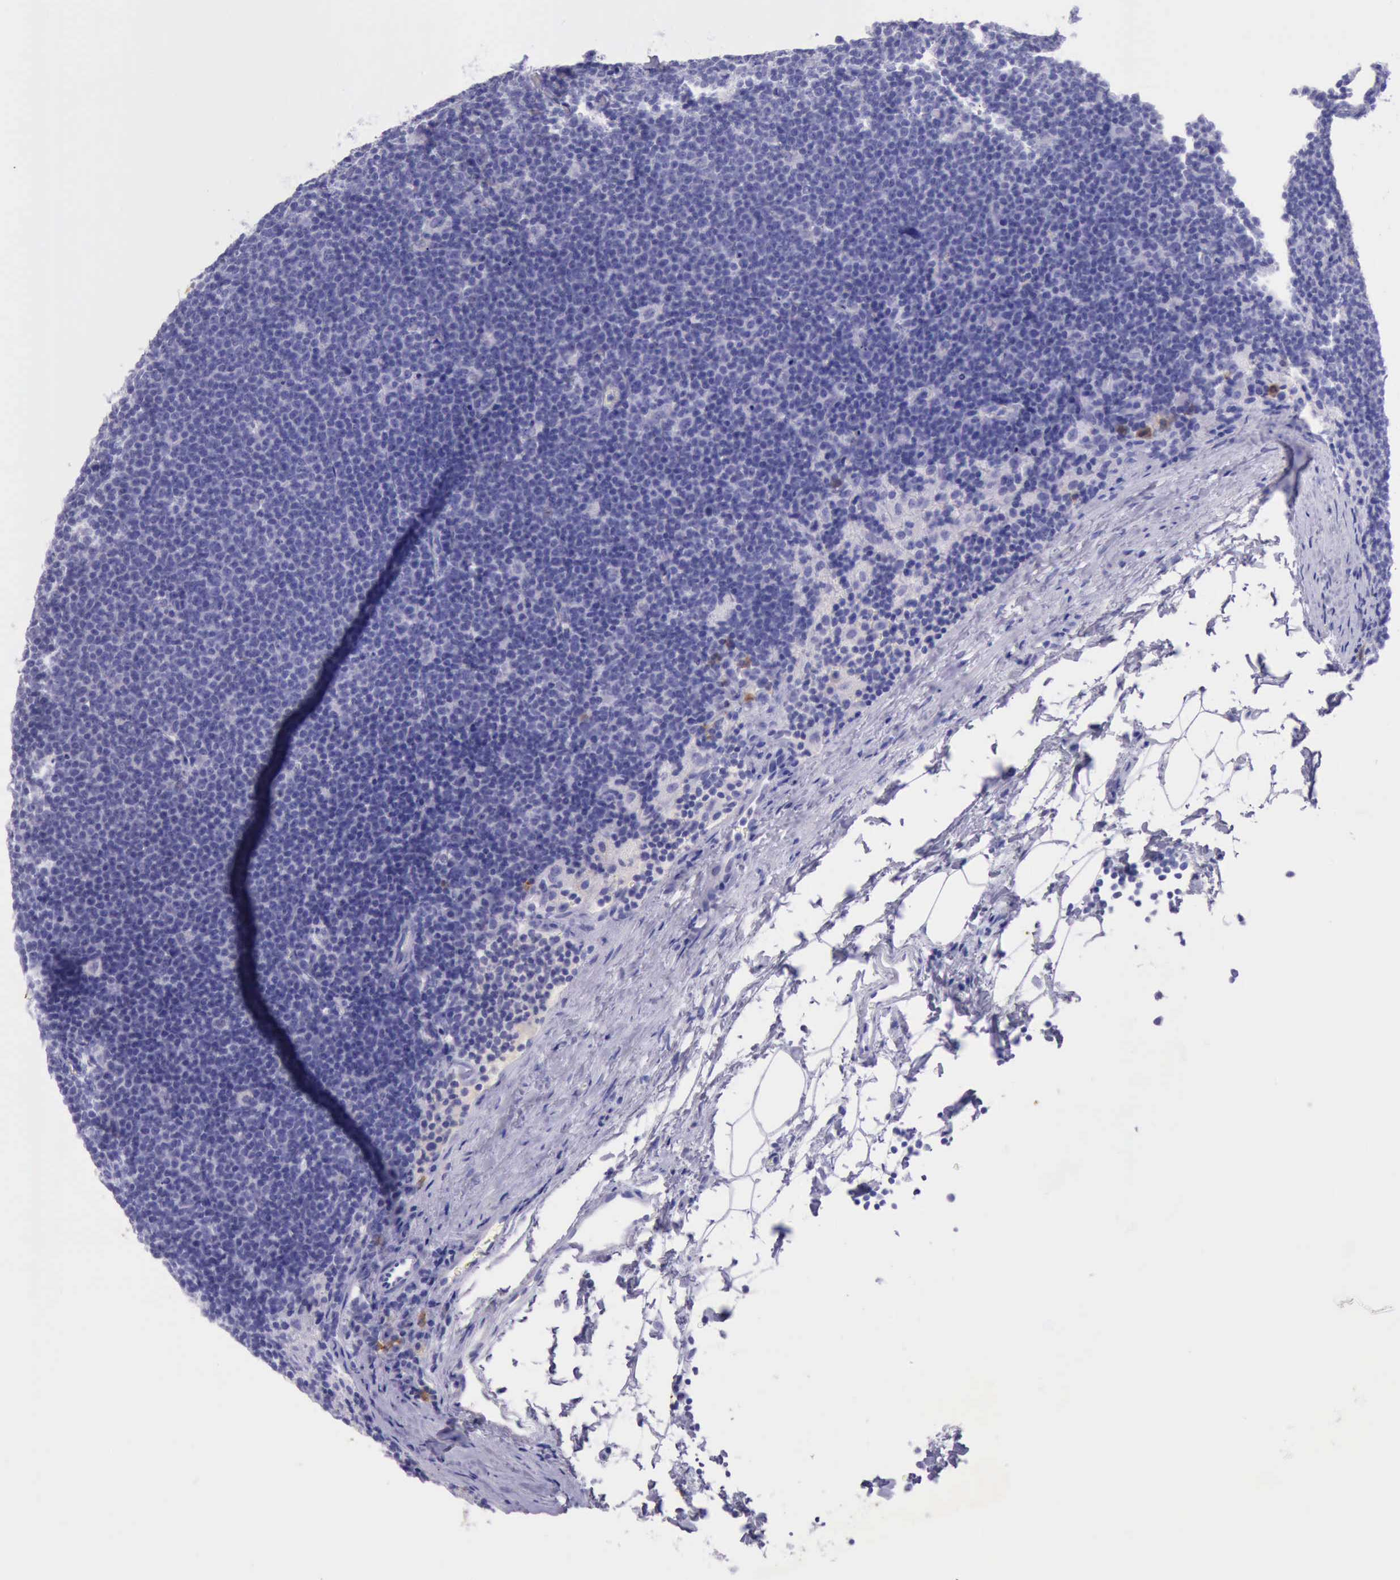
{"staining": {"intensity": "negative", "quantity": "none", "location": "none"}, "tissue": "lymphoma", "cell_type": "Tumor cells", "image_type": "cancer", "snomed": [{"axis": "morphology", "description": "Malignant lymphoma, non-Hodgkin's type, Low grade"}, {"axis": "topography", "description": "Lymph node"}], "caption": "Human low-grade malignant lymphoma, non-Hodgkin's type stained for a protein using immunohistochemistry (IHC) shows no positivity in tumor cells.", "gene": "KRT8", "patient": {"sex": "male", "age": 65}}